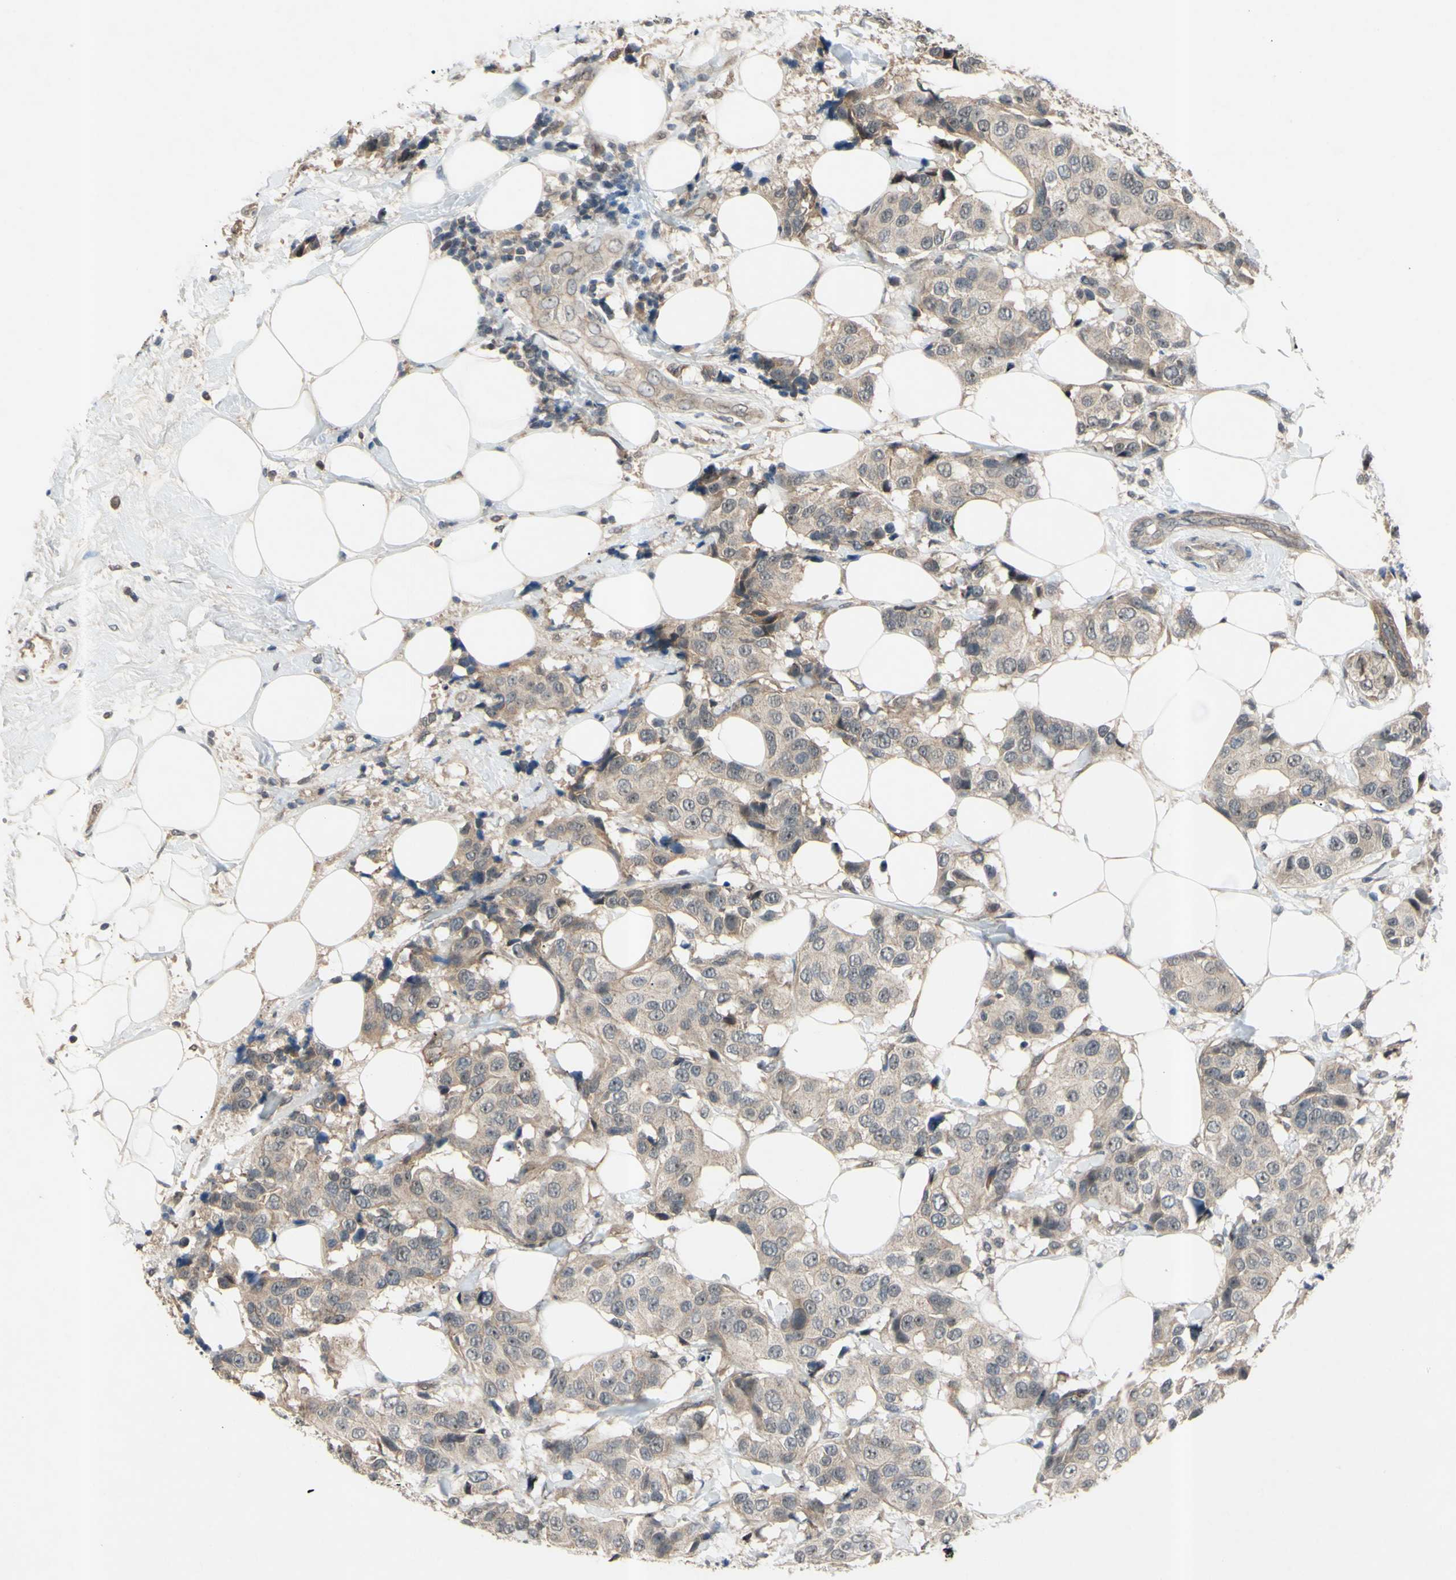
{"staining": {"intensity": "weak", "quantity": ">75%", "location": "cytoplasmic/membranous"}, "tissue": "breast cancer", "cell_type": "Tumor cells", "image_type": "cancer", "snomed": [{"axis": "morphology", "description": "Normal tissue, NOS"}, {"axis": "morphology", "description": "Duct carcinoma"}, {"axis": "topography", "description": "Breast"}], "caption": "Breast cancer (intraductal carcinoma) stained for a protein (brown) reveals weak cytoplasmic/membranous positive positivity in about >75% of tumor cells.", "gene": "ALK", "patient": {"sex": "female", "age": 39}}